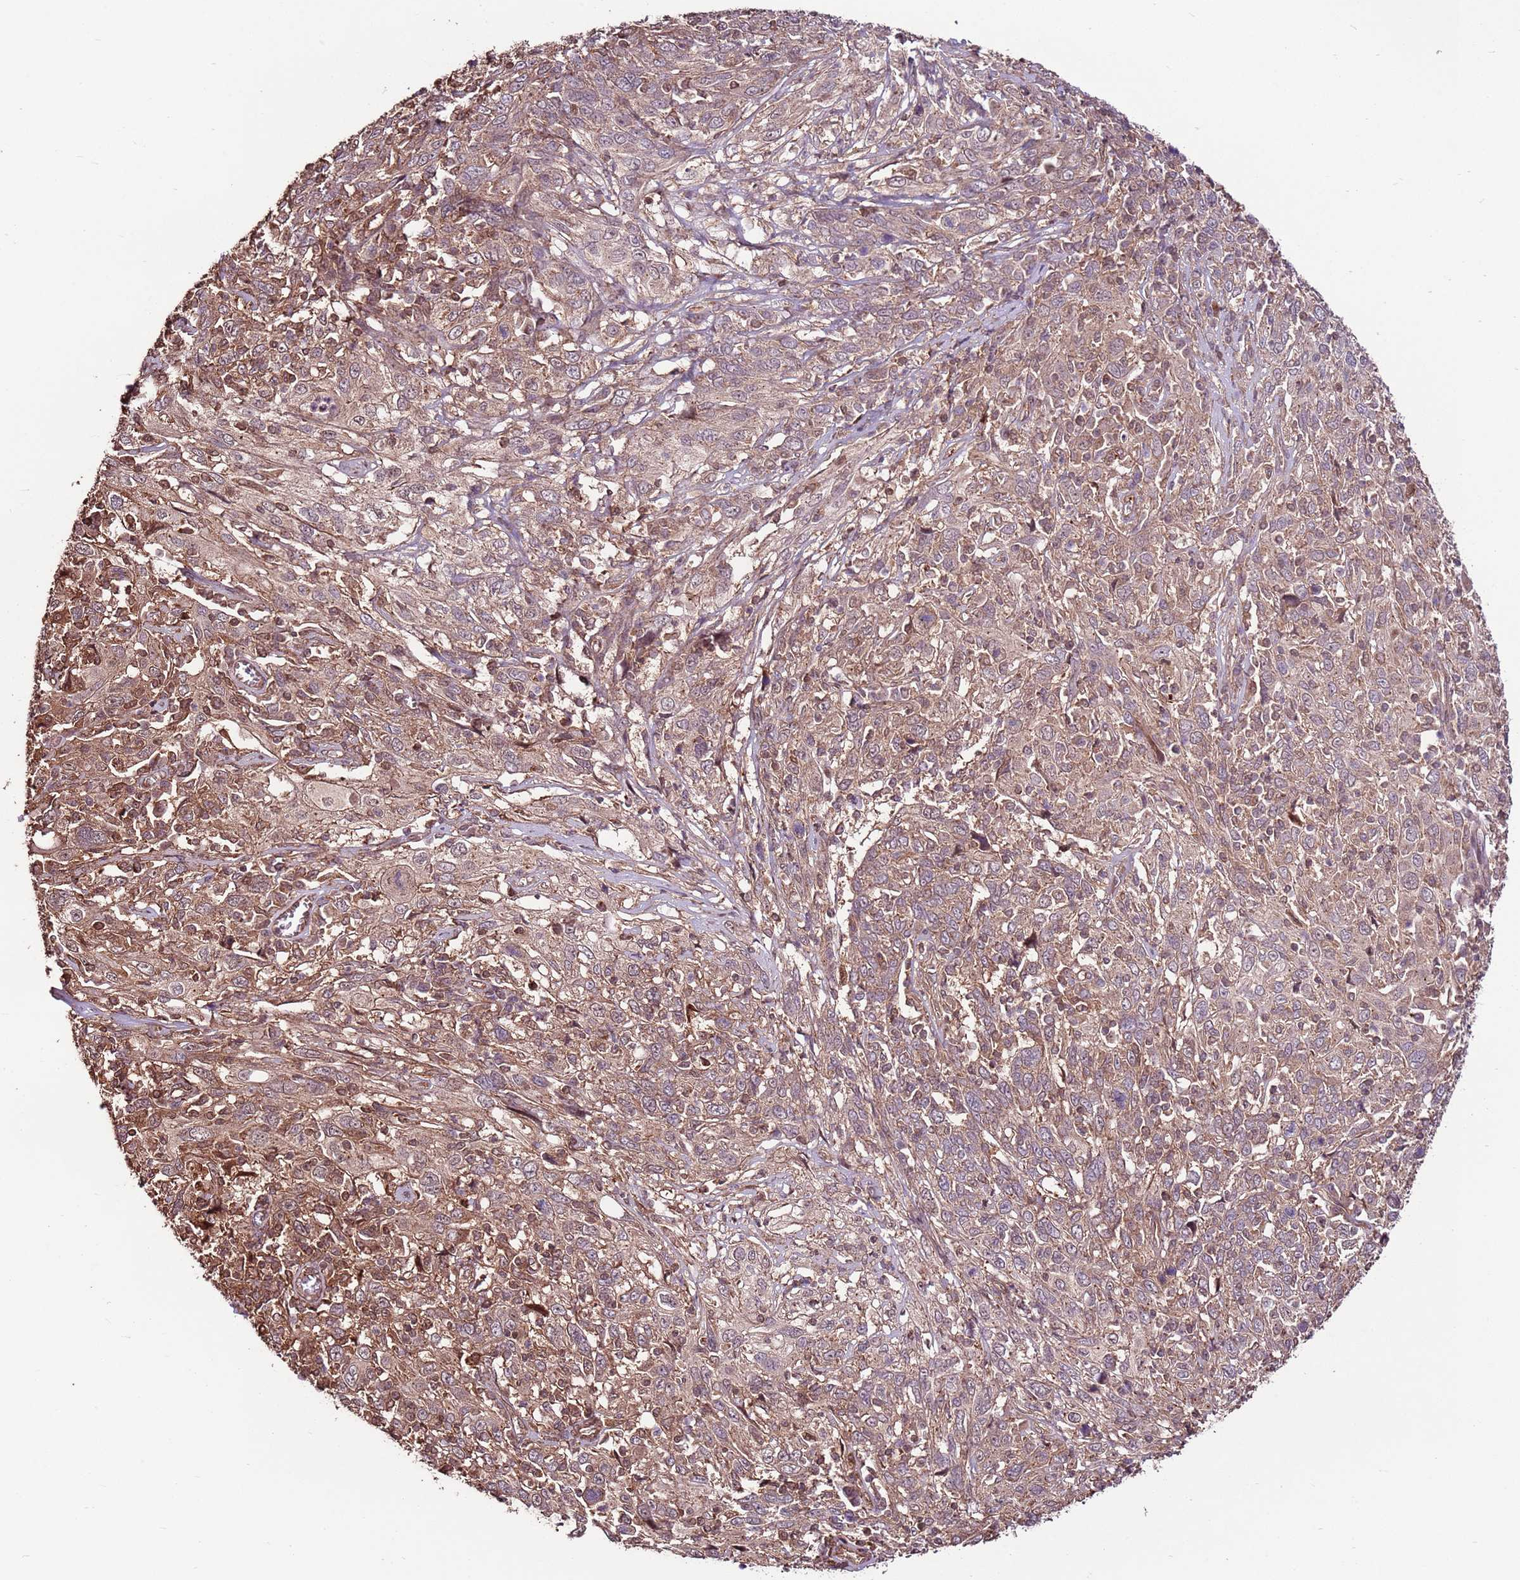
{"staining": {"intensity": "weak", "quantity": ">75%", "location": "cytoplasmic/membranous,nuclear"}, "tissue": "cervical cancer", "cell_type": "Tumor cells", "image_type": "cancer", "snomed": [{"axis": "morphology", "description": "Squamous cell carcinoma, NOS"}, {"axis": "topography", "description": "Cervix"}], "caption": "Human cervical cancer (squamous cell carcinoma) stained with a brown dye exhibits weak cytoplasmic/membranous and nuclear positive positivity in approximately >75% of tumor cells.", "gene": "CCDC112", "patient": {"sex": "female", "age": 46}}